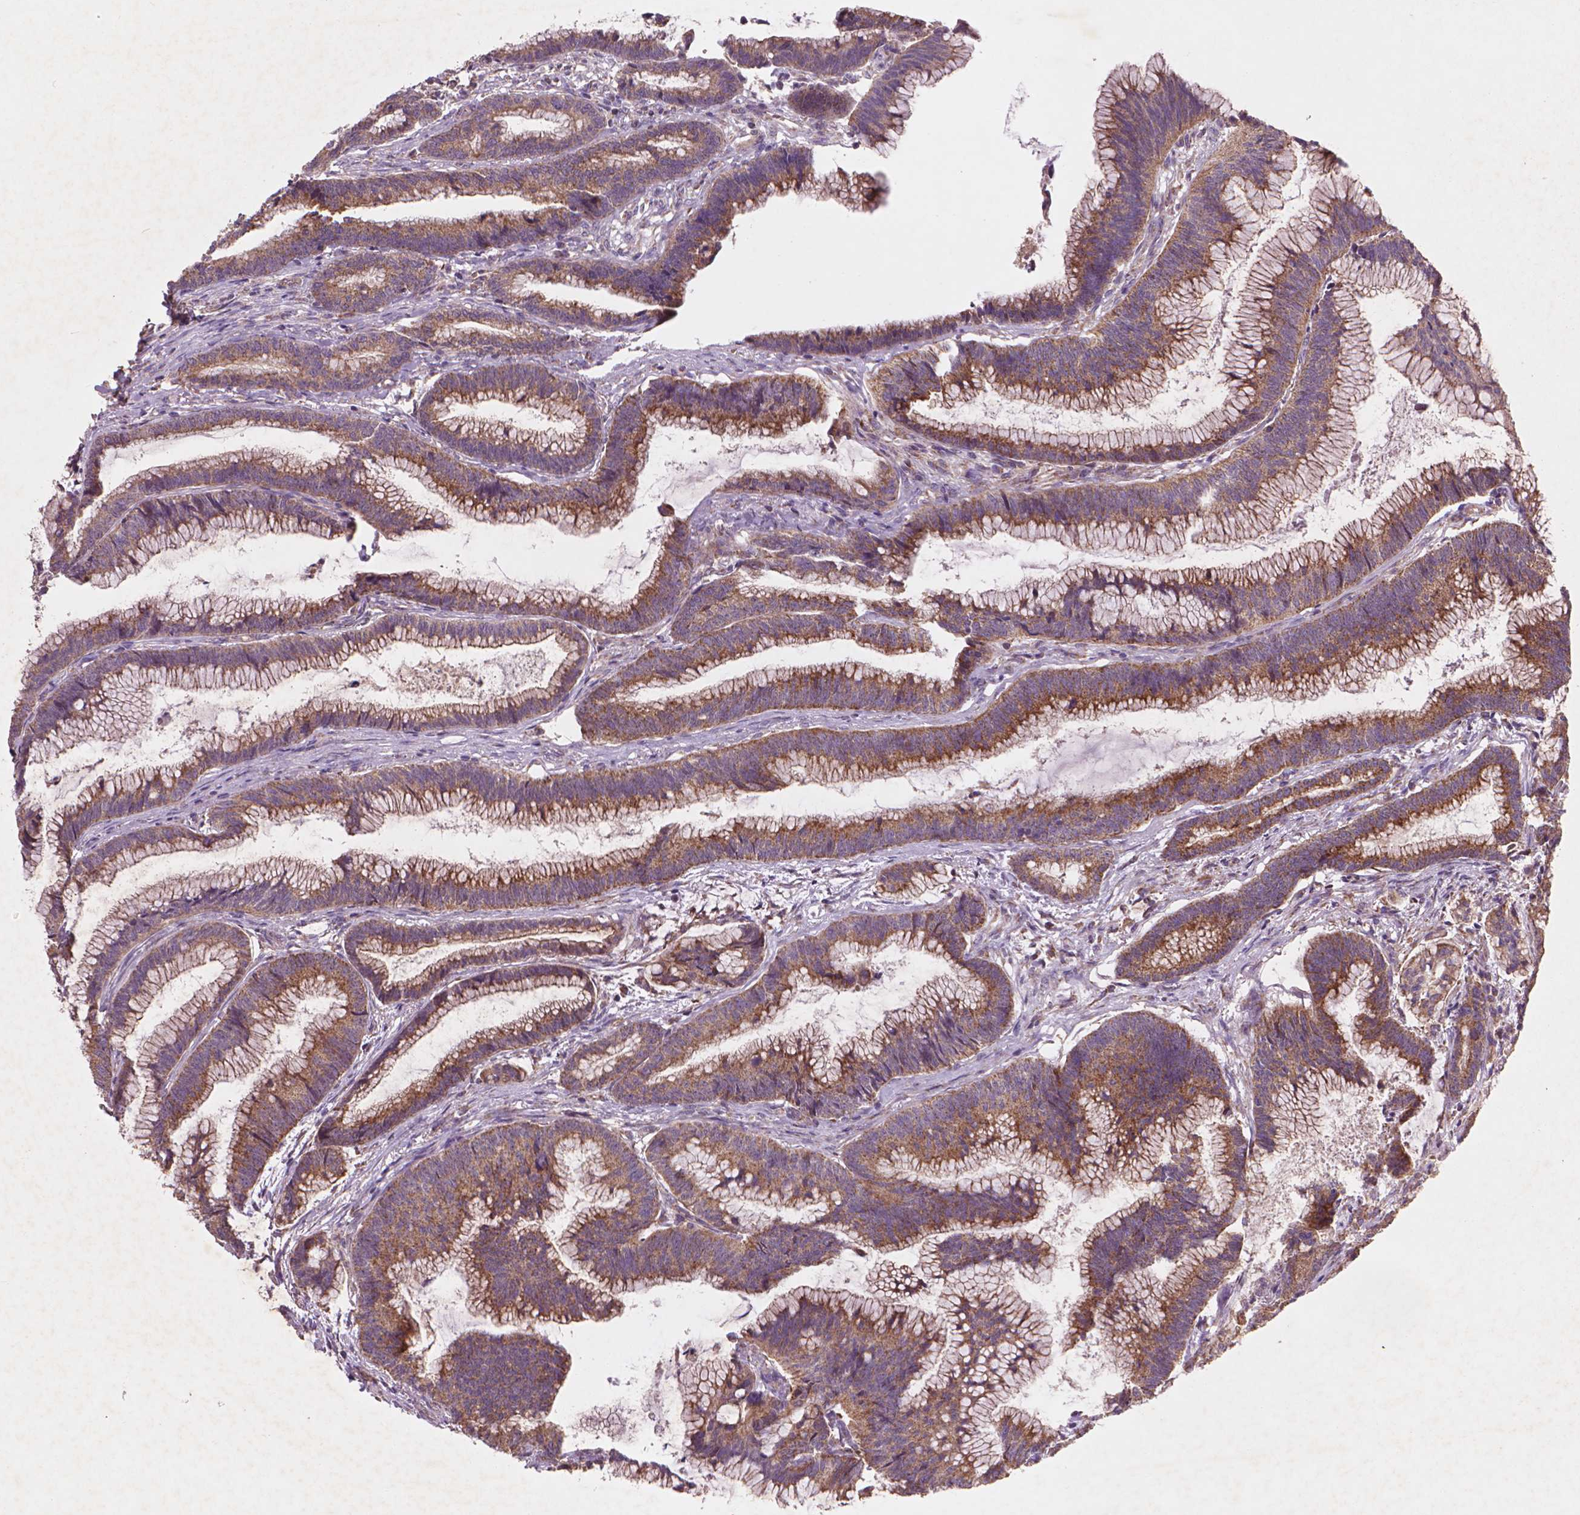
{"staining": {"intensity": "moderate", "quantity": ">75%", "location": "cytoplasmic/membranous"}, "tissue": "colorectal cancer", "cell_type": "Tumor cells", "image_type": "cancer", "snomed": [{"axis": "morphology", "description": "Adenocarcinoma, NOS"}, {"axis": "topography", "description": "Colon"}], "caption": "Immunohistochemistry (IHC) micrograph of human colorectal adenocarcinoma stained for a protein (brown), which shows medium levels of moderate cytoplasmic/membranous positivity in approximately >75% of tumor cells.", "gene": "NLRX1", "patient": {"sex": "female", "age": 78}}